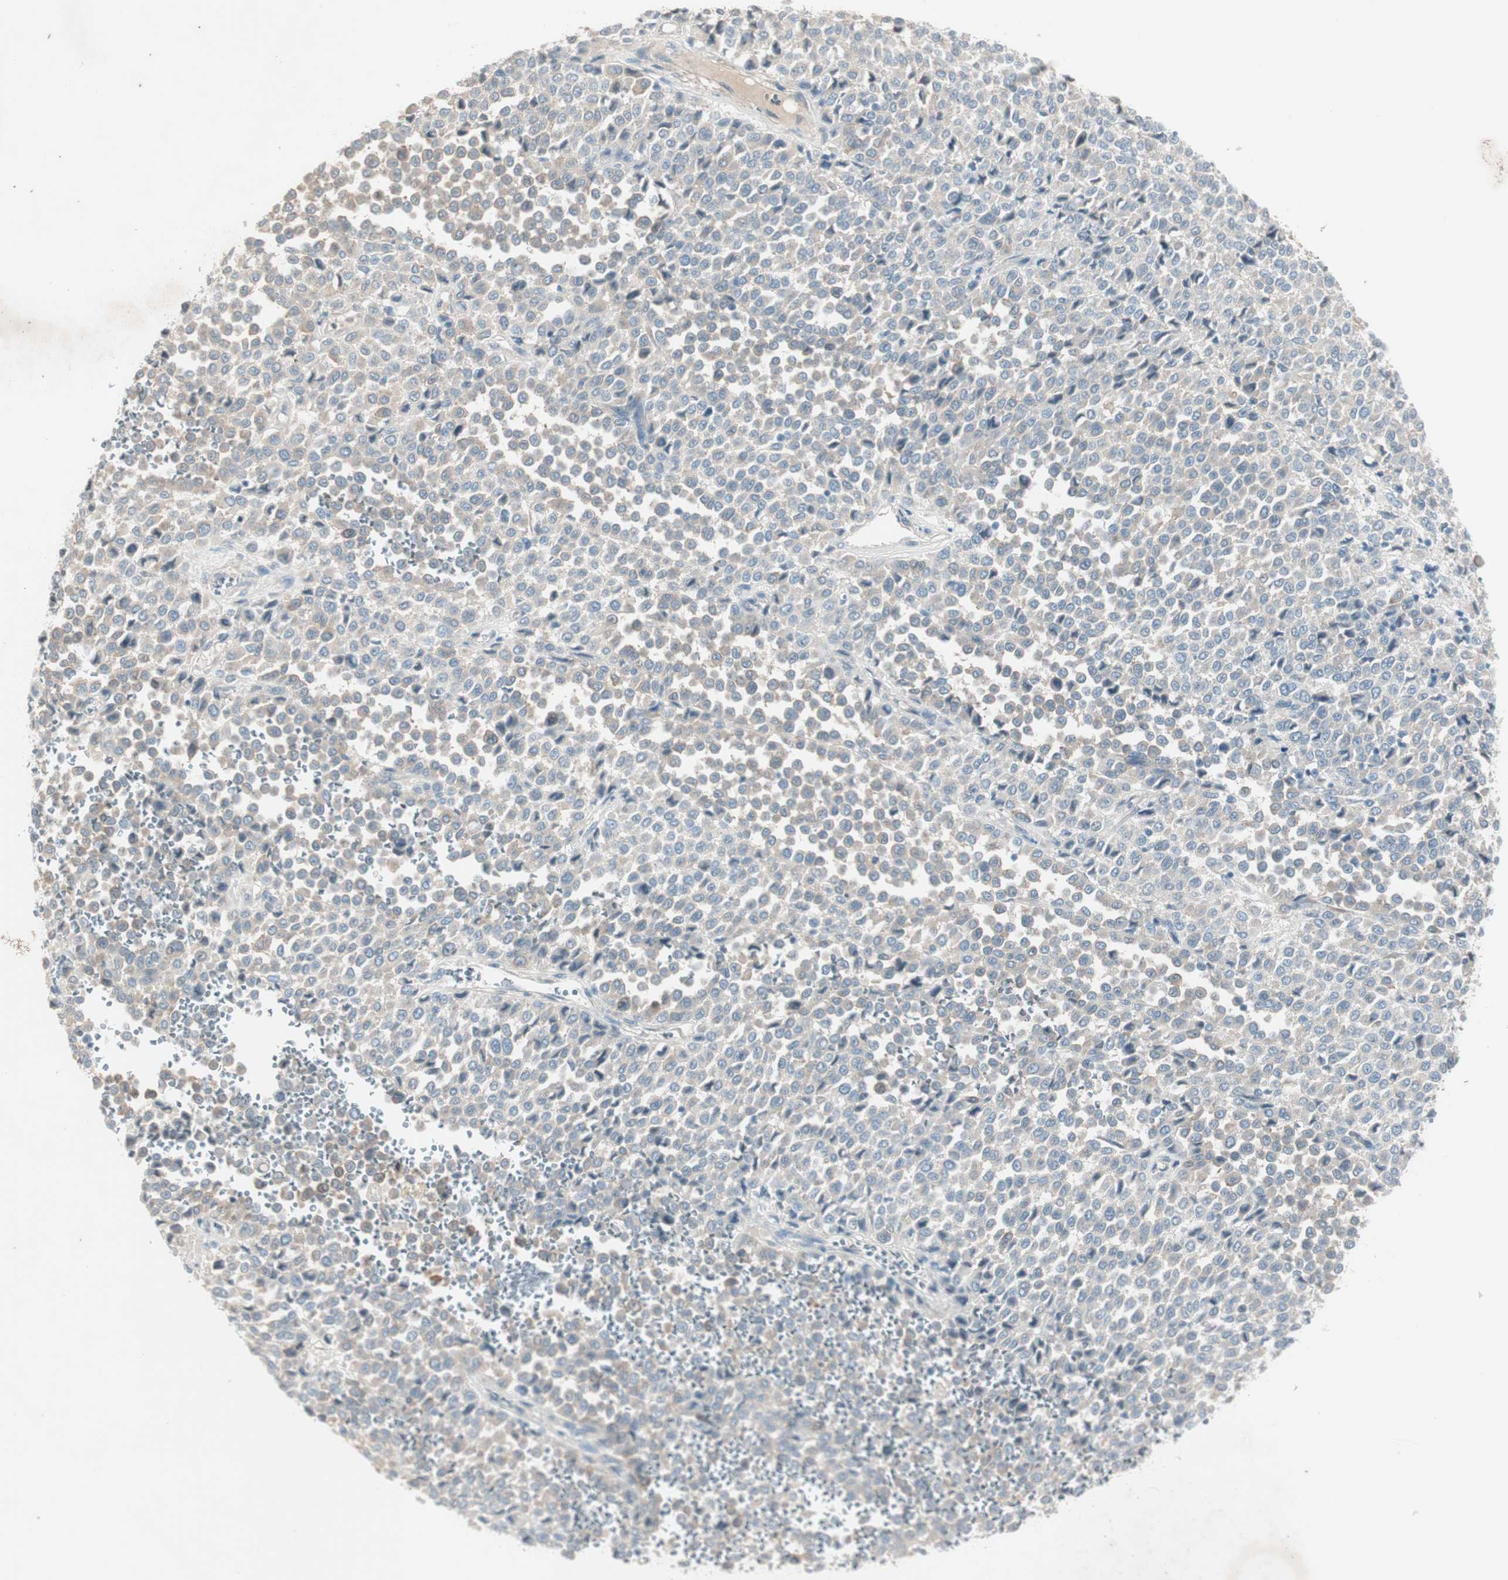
{"staining": {"intensity": "weak", "quantity": "<25%", "location": "cytoplasmic/membranous"}, "tissue": "melanoma", "cell_type": "Tumor cells", "image_type": "cancer", "snomed": [{"axis": "morphology", "description": "Malignant melanoma, Metastatic site"}, {"axis": "topography", "description": "Pancreas"}], "caption": "Tumor cells show no significant protein positivity in melanoma. (Stains: DAB (3,3'-diaminobenzidine) immunohistochemistry with hematoxylin counter stain, Microscopy: brightfield microscopy at high magnification).", "gene": "MAPRE3", "patient": {"sex": "female", "age": 30}}